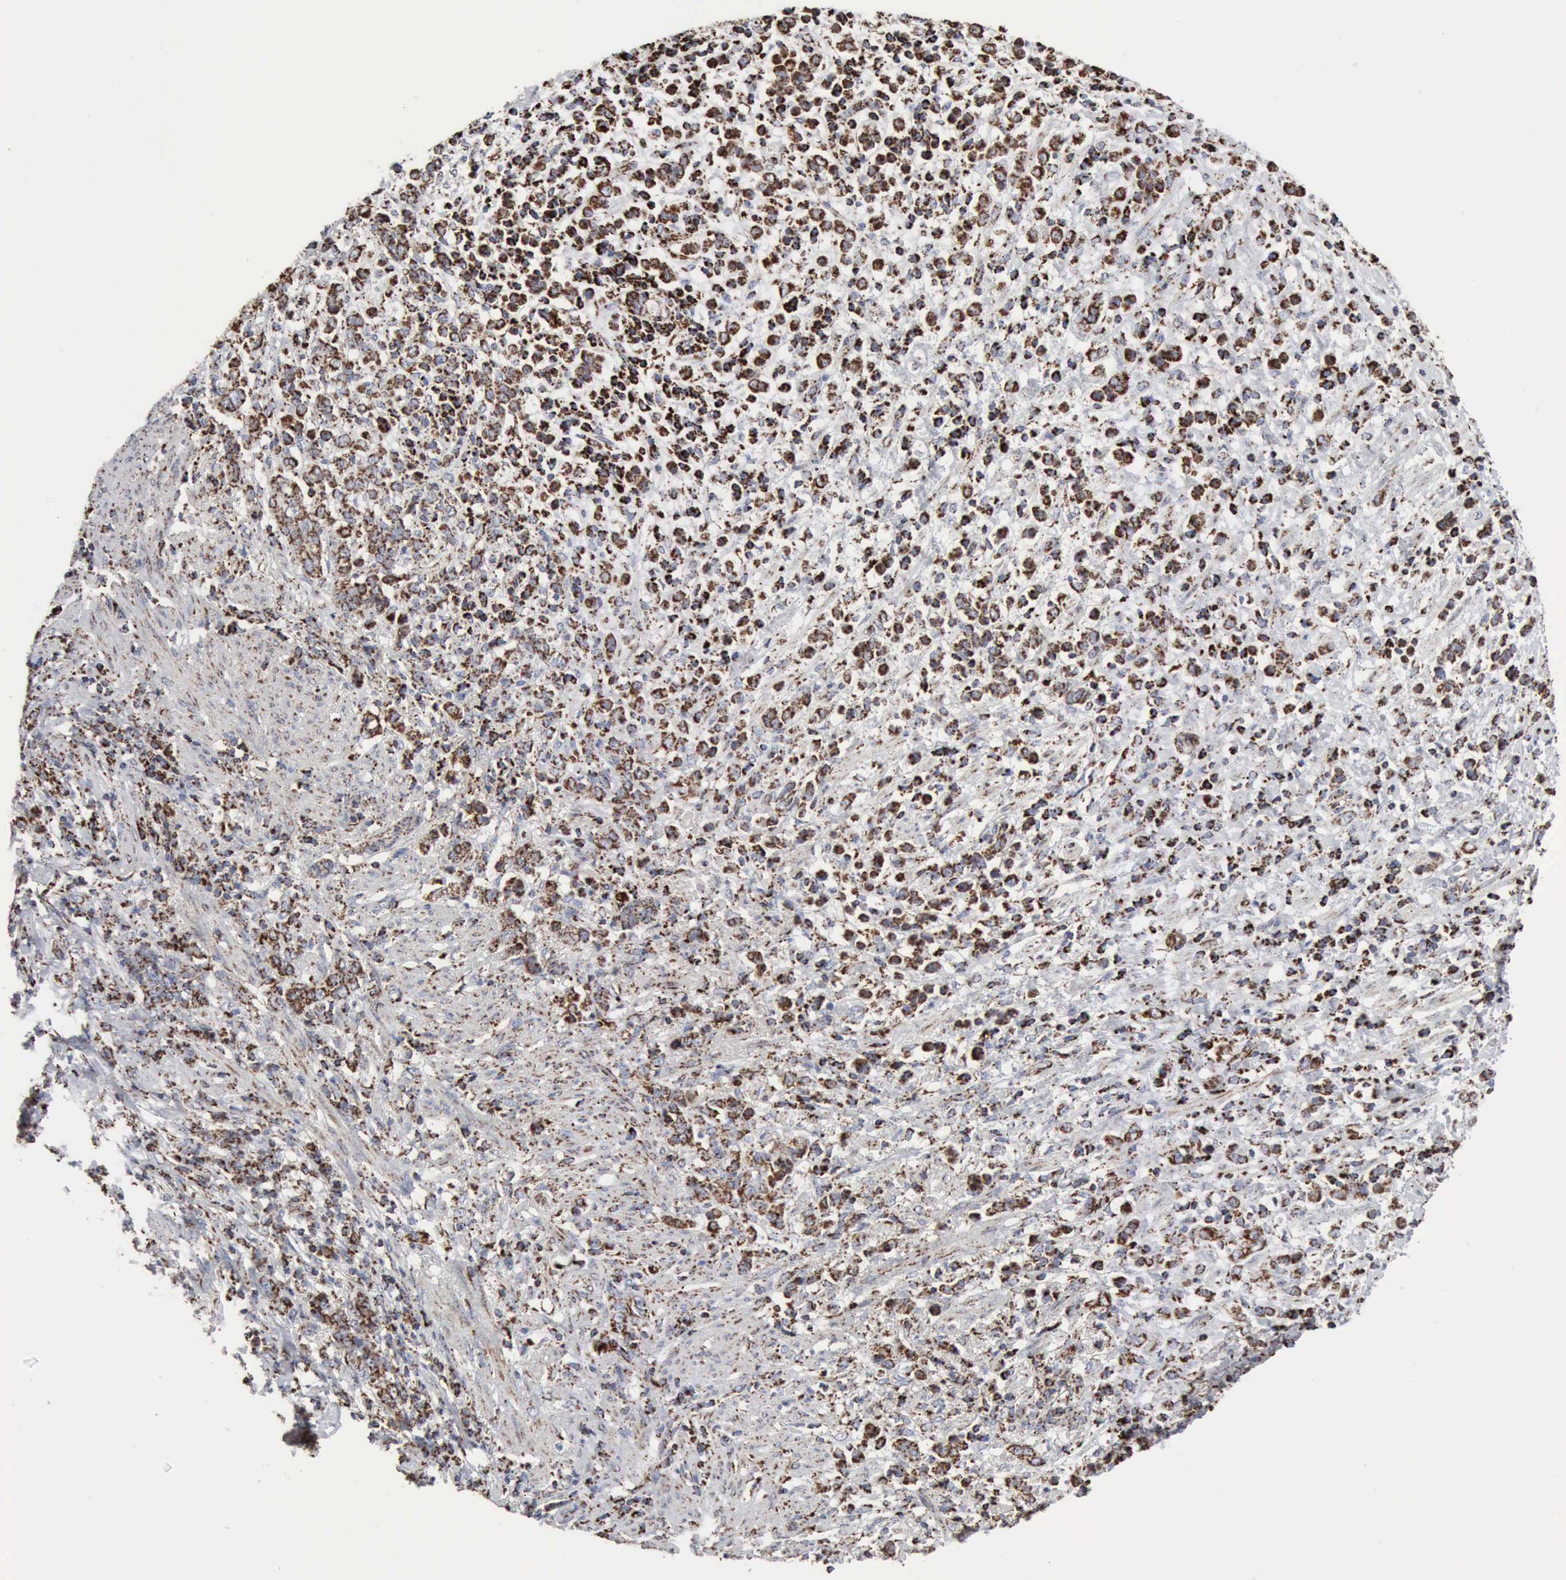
{"staining": {"intensity": "strong", "quantity": ">75%", "location": "cytoplasmic/membranous"}, "tissue": "stomach cancer", "cell_type": "Tumor cells", "image_type": "cancer", "snomed": [{"axis": "morphology", "description": "Adenocarcinoma, NOS"}, {"axis": "topography", "description": "Stomach, lower"}], "caption": "Tumor cells display high levels of strong cytoplasmic/membranous positivity in about >75% of cells in stomach adenocarcinoma.", "gene": "ACO2", "patient": {"sex": "male", "age": 88}}